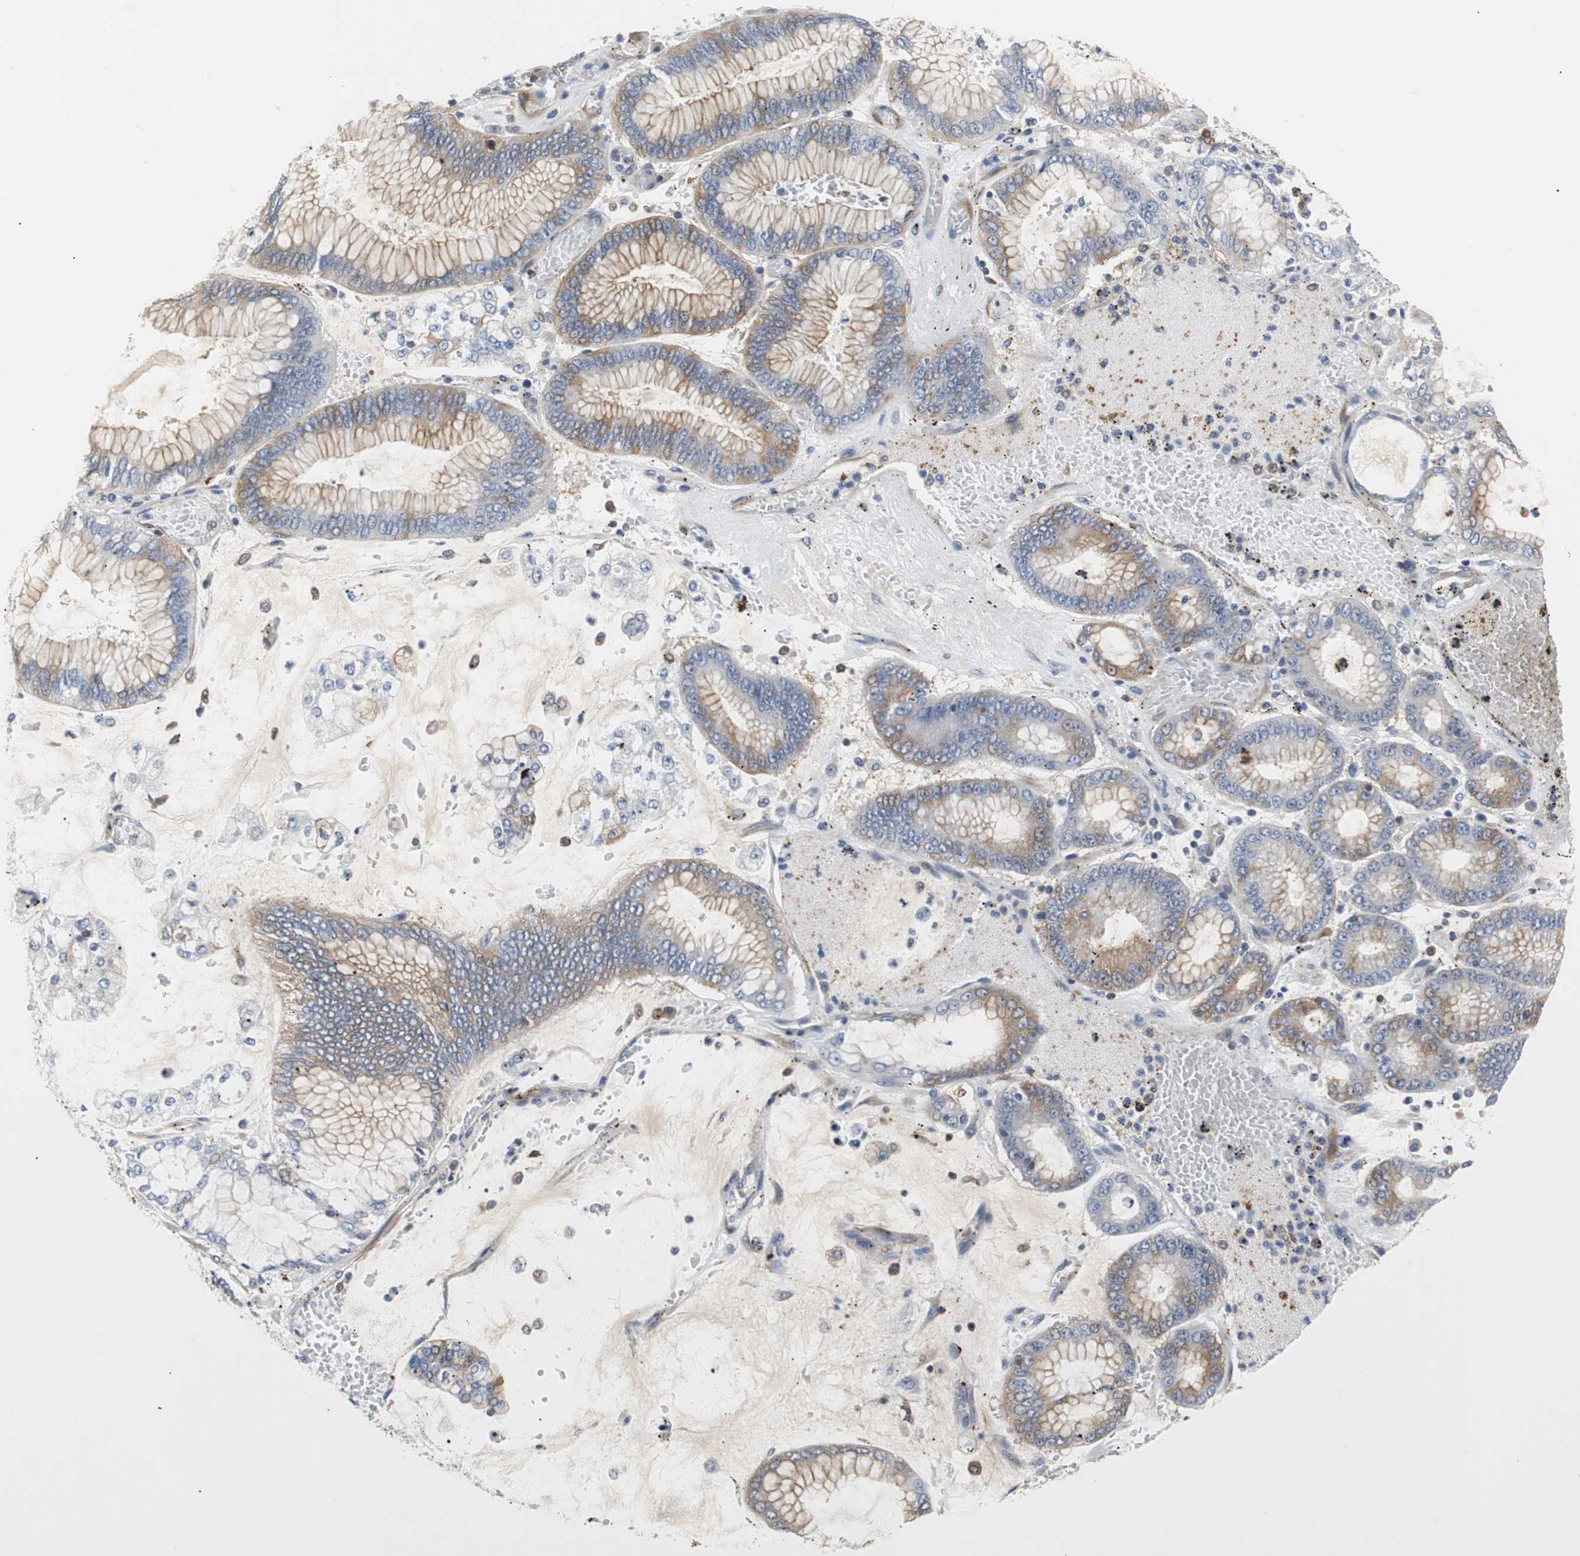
{"staining": {"intensity": "moderate", "quantity": "25%-75%", "location": "cytoplasmic/membranous"}, "tissue": "stomach cancer", "cell_type": "Tumor cells", "image_type": "cancer", "snomed": [{"axis": "morphology", "description": "Normal tissue, NOS"}, {"axis": "morphology", "description": "Adenocarcinoma, NOS"}, {"axis": "topography", "description": "Stomach, upper"}, {"axis": "topography", "description": "Stomach"}], "caption": "An image of stomach cancer stained for a protein shows moderate cytoplasmic/membranous brown staining in tumor cells.", "gene": "GYS1", "patient": {"sex": "male", "age": 76}}